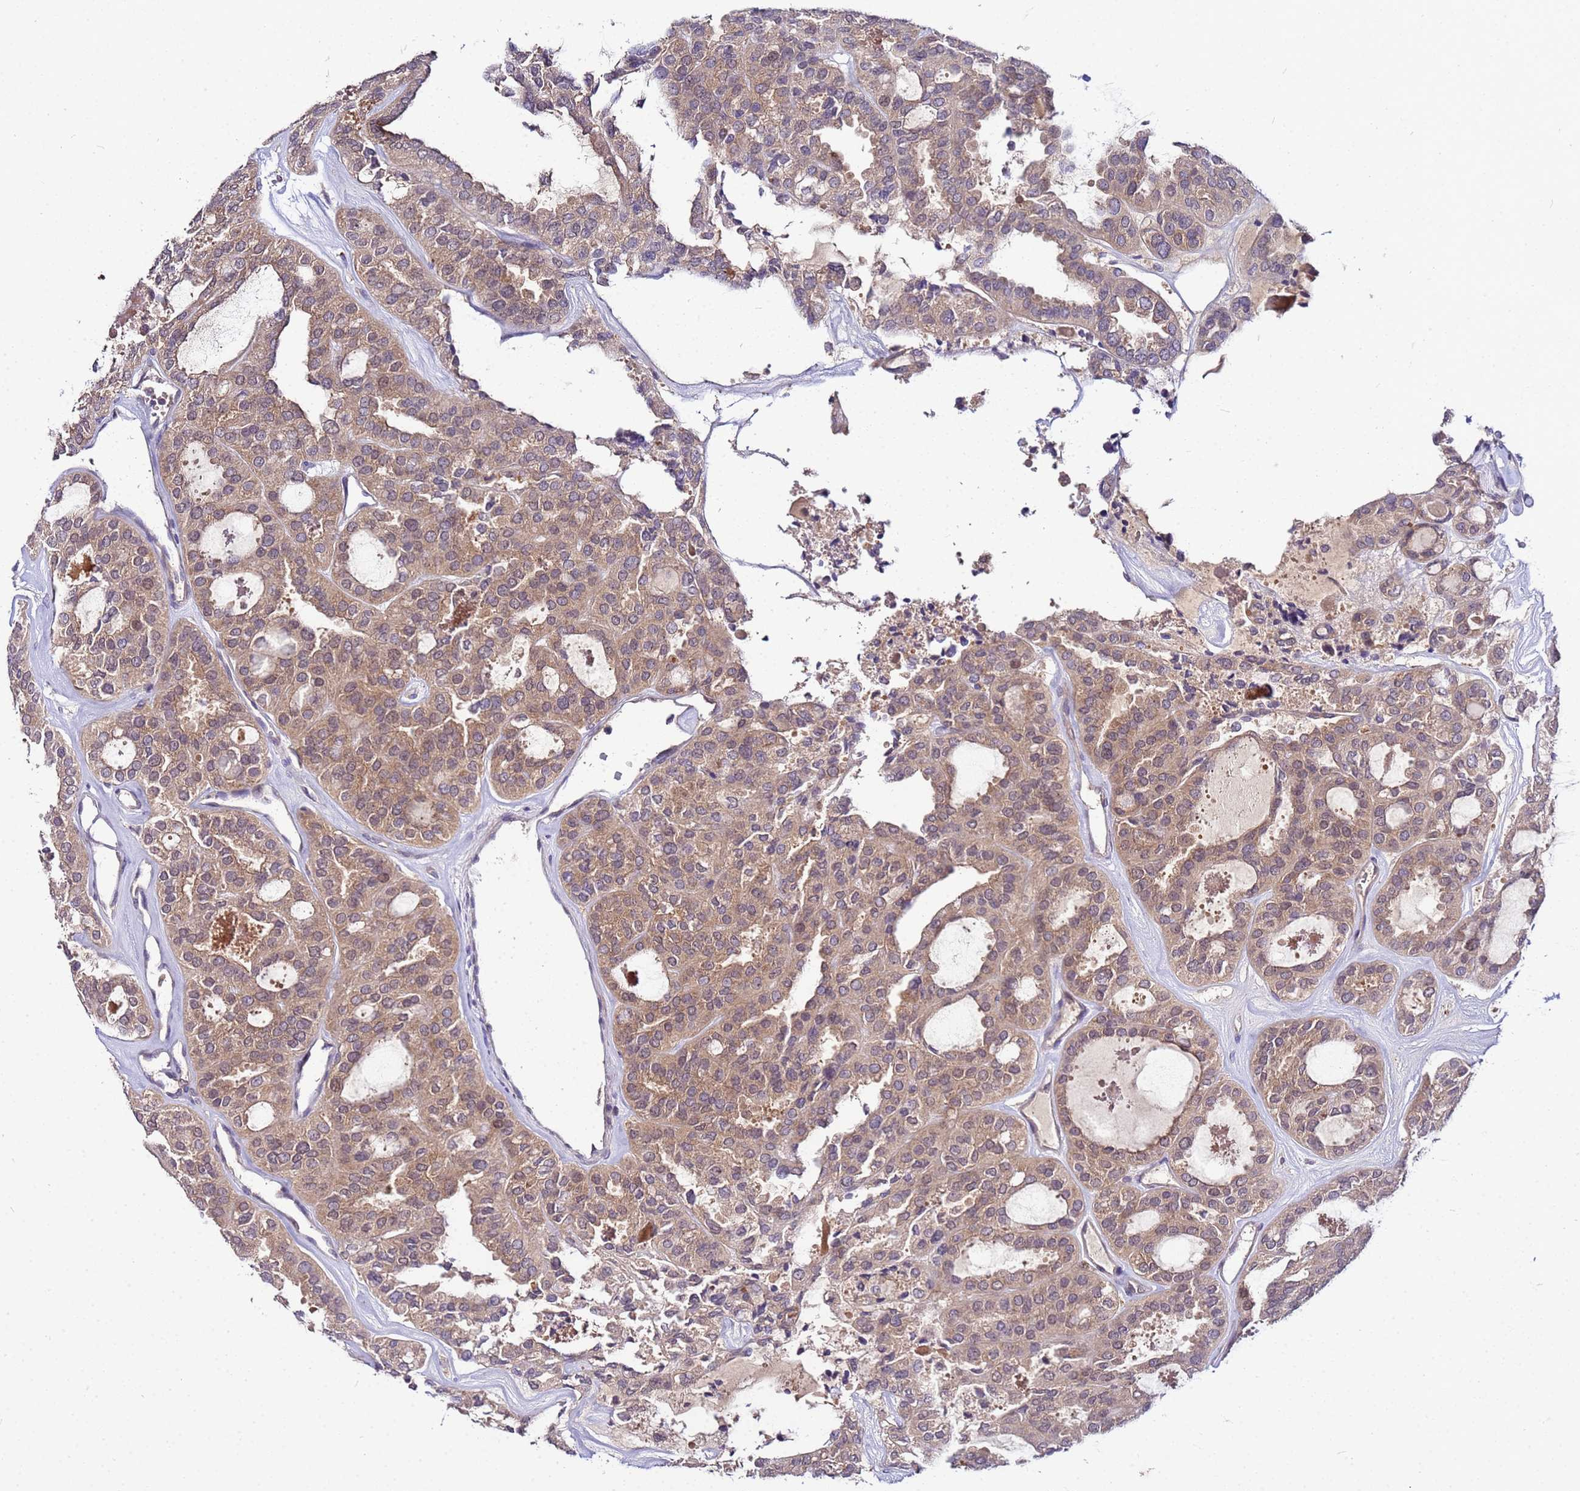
{"staining": {"intensity": "weak", "quantity": ">75%", "location": "cytoplasmic/membranous"}, "tissue": "thyroid cancer", "cell_type": "Tumor cells", "image_type": "cancer", "snomed": [{"axis": "morphology", "description": "Follicular adenoma carcinoma, NOS"}, {"axis": "topography", "description": "Thyroid gland"}], "caption": "There is low levels of weak cytoplasmic/membranous positivity in tumor cells of thyroid follicular adenoma carcinoma, as demonstrated by immunohistochemical staining (brown color).", "gene": "GSPT2", "patient": {"sex": "male", "age": 75}}